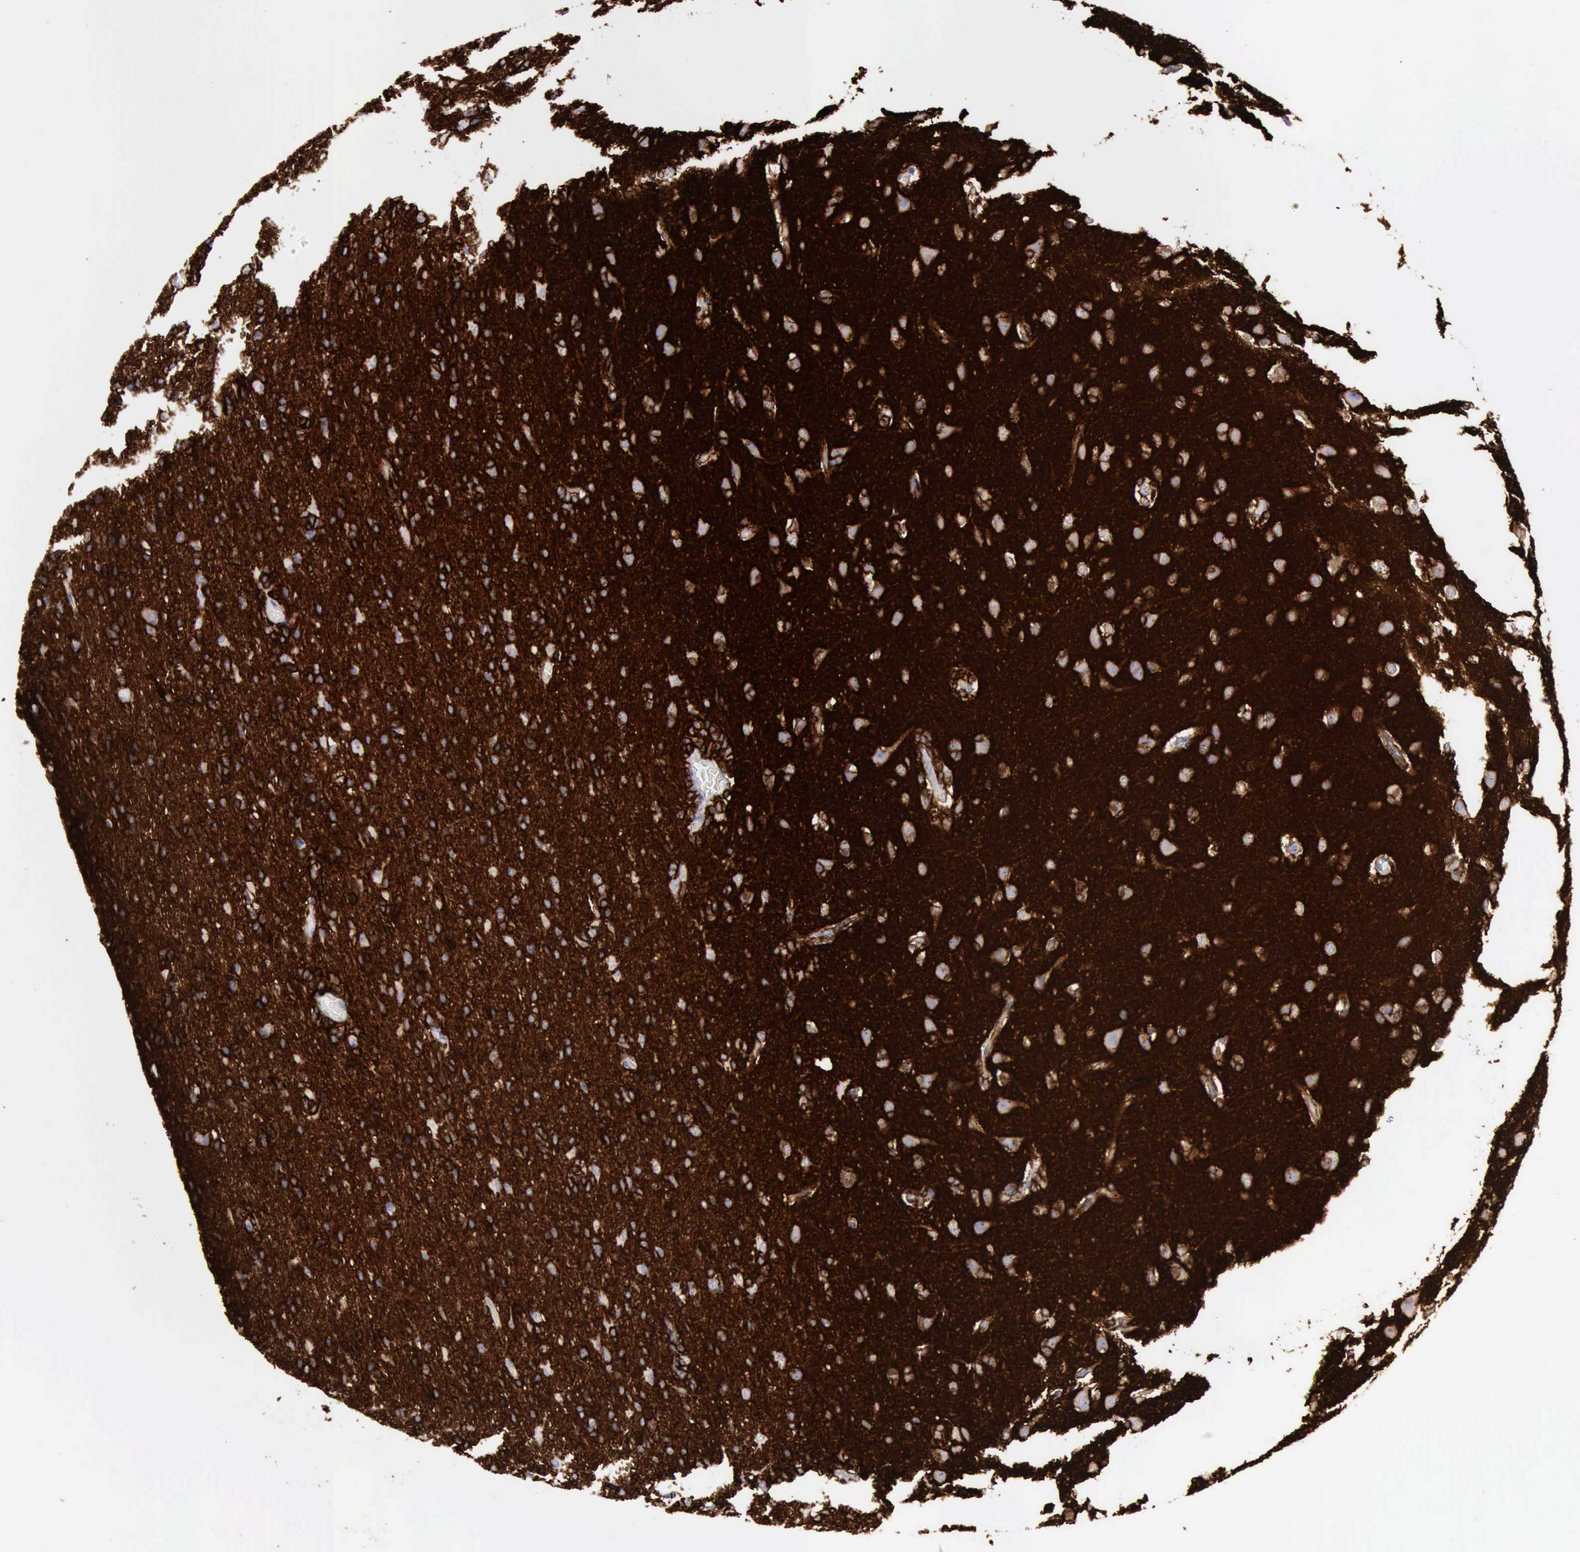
{"staining": {"intensity": "strong", "quantity": "25%-75%", "location": "cytoplasmic/membranous"}, "tissue": "glioma", "cell_type": "Tumor cells", "image_type": "cancer", "snomed": [{"axis": "morphology", "description": "Glioma, malignant, High grade"}, {"axis": "topography", "description": "Brain"}], "caption": "Tumor cells demonstrate high levels of strong cytoplasmic/membranous positivity in approximately 25%-75% of cells in glioma. Using DAB (brown) and hematoxylin (blue) stains, captured at high magnification using brightfield microscopy.", "gene": "NCAM1", "patient": {"sex": "male", "age": 68}}